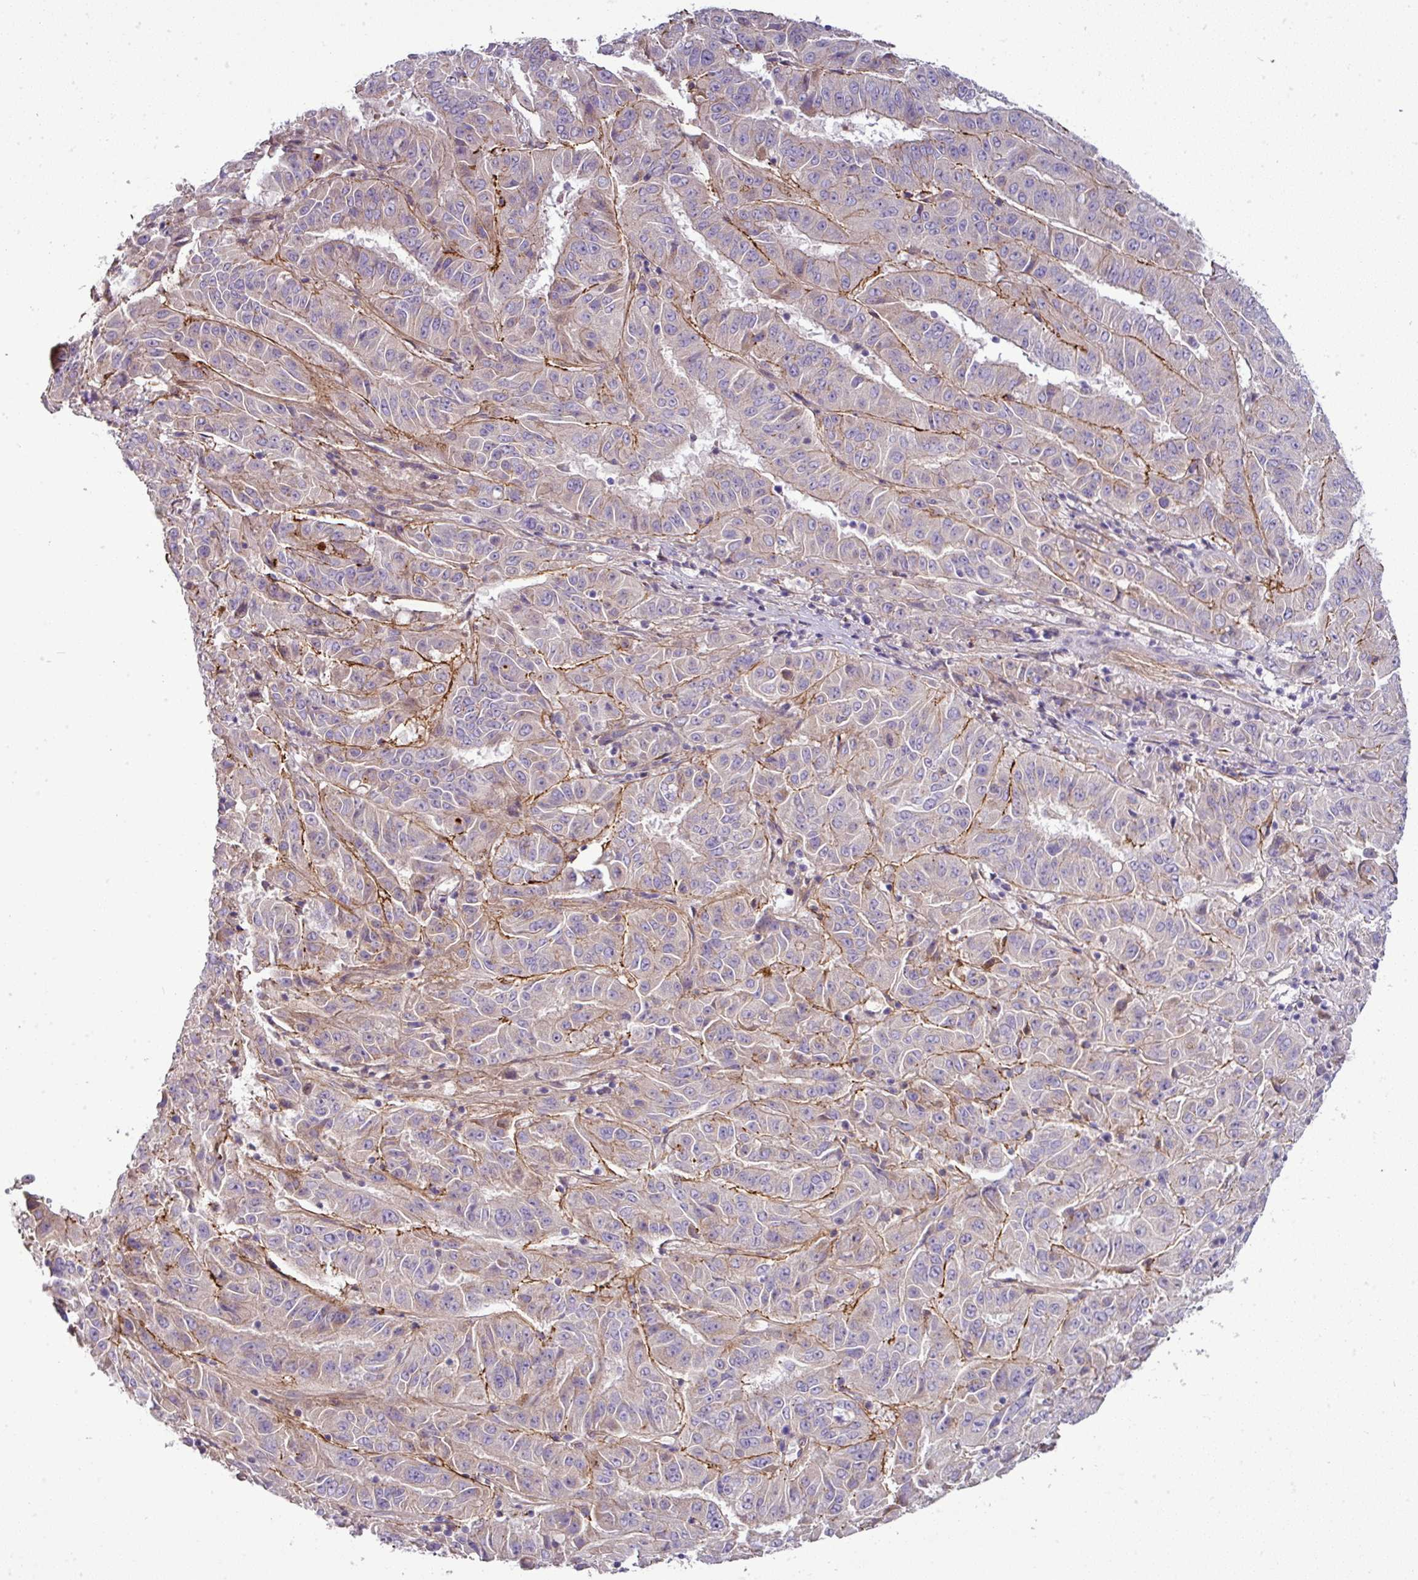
{"staining": {"intensity": "negative", "quantity": "none", "location": "none"}, "tissue": "pancreatic cancer", "cell_type": "Tumor cells", "image_type": "cancer", "snomed": [{"axis": "morphology", "description": "Adenocarcinoma, NOS"}, {"axis": "topography", "description": "Pancreas"}], "caption": "This is a image of immunohistochemistry (IHC) staining of adenocarcinoma (pancreatic), which shows no staining in tumor cells. The staining was performed using DAB (3,3'-diaminobenzidine) to visualize the protein expression in brown, while the nuclei were stained in blue with hematoxylin (Magnification: 20x).", "gene": "GAN", "patient": {"sex": "male", "age": 63}}